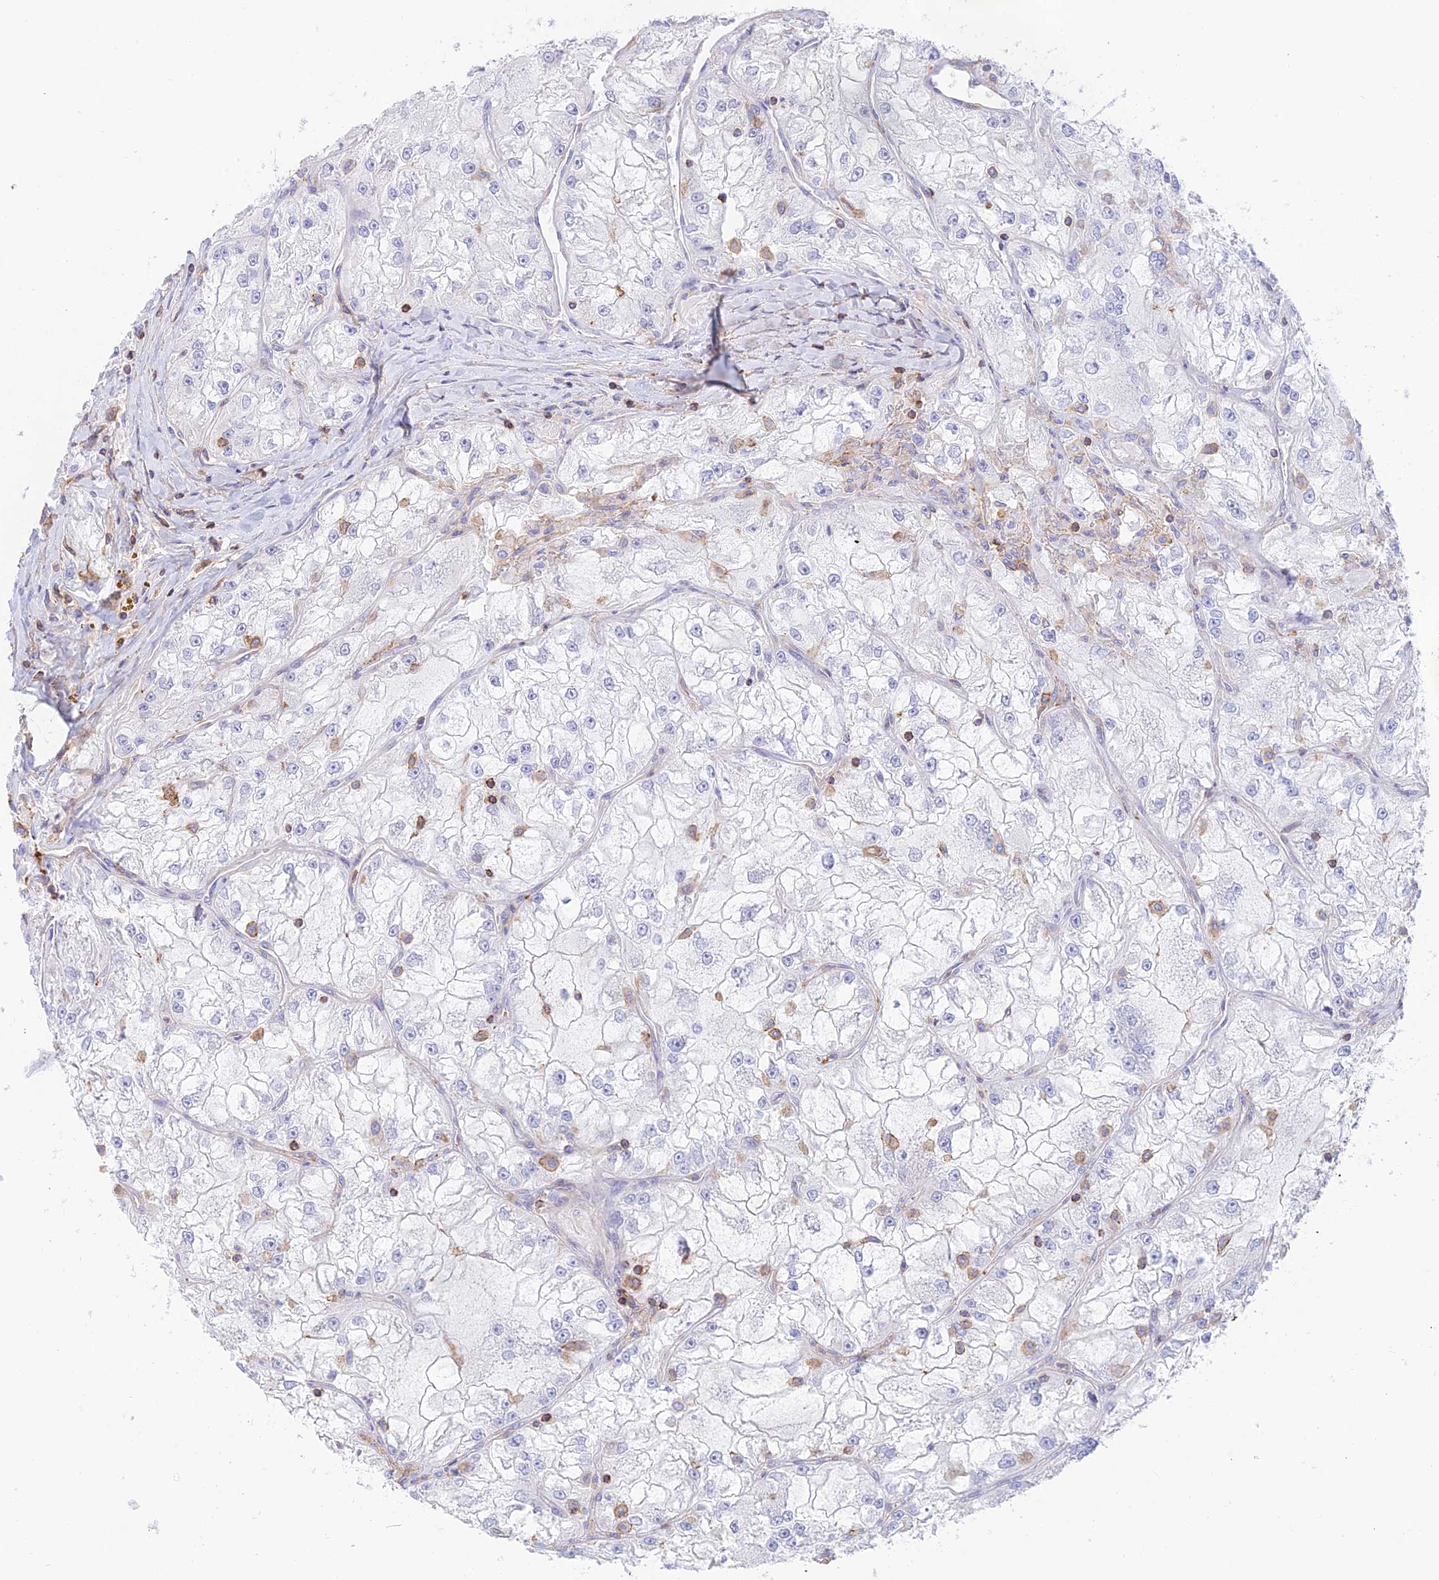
{"staining": {"intensity": "negative", "quantity": "none", "location": "none"}, "tissue": "renal cancer", "cell_type": "Tumor cells", "image_type": "cancer", "snomed": [{"axis": "morphology", "description": "Adenocarcinoma, NOS"}, {"axis": "topography", "description": "Kidney"}], "caption": "Tumor cells show no significant protein staining in adenocarcinoma (renal).", "gene": "DENND1C", "patient": {"sex": "female", "age": 72}}